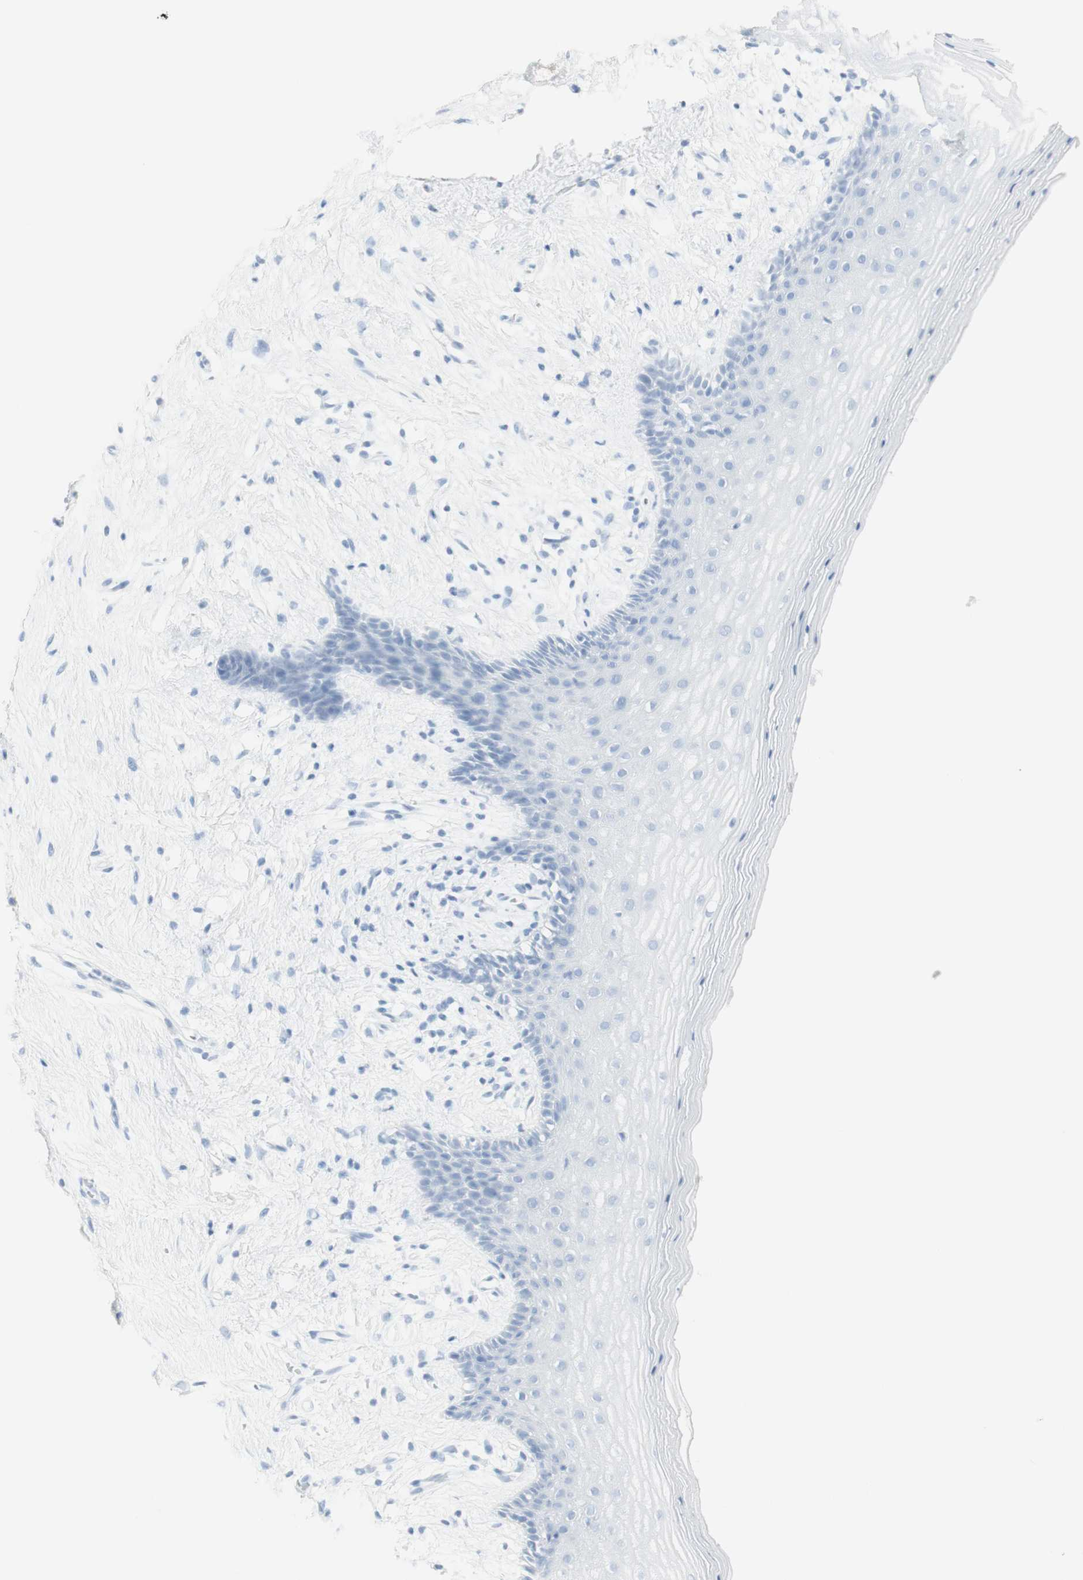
{"staining": {"intensity": "negative", "quantity": "none", "location": "none"}, "tissue": "vagina", "cell_type": "Squamous epithelial cells", "image_type": "normal", "snomed": [{"axis": "morphology", "description": "Normal tissue, NOS"}, {"axis": "topography", "description": "Vagina"}], "caption": "Protein analysis of normal vagina exhibits no significant expression in squamous epithelial cells. Brightfield microscopy of immunohistochemistry (IHC) stained with DAB (3,3'-diaminobenzidine) (brown) and hematoxylin (blue), captured at high magnification.", "gene": "NAPSA", "patient": {"sex": "female", "age": 44}}